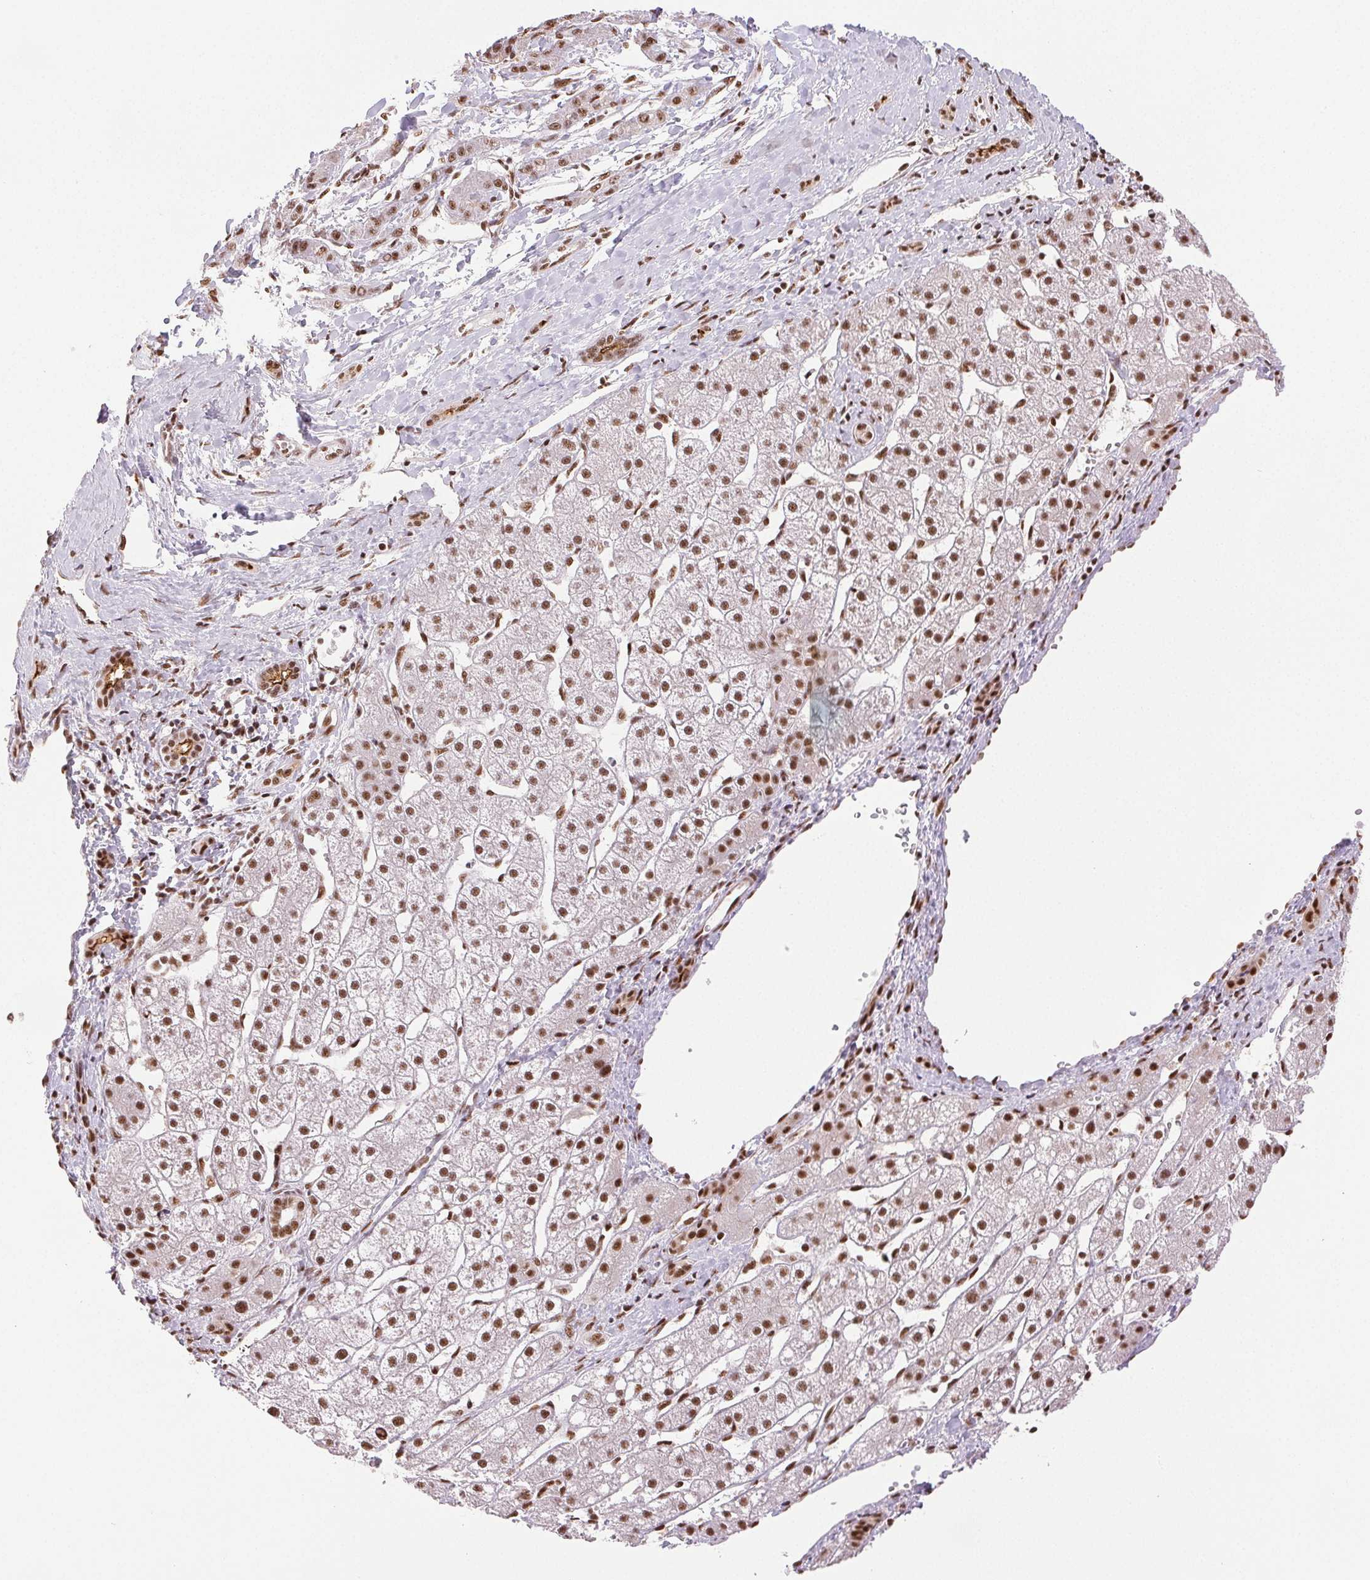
{"staining": {"intensity": "moderate", "quantity": ">75%", "location": "nuclear"}, "tissue": "liver cancer", "cell_type": "Tumor cells", "image_type": "cancer", "snomed": [{"axis": "morphology", "description": "Carcinoma, Hepatocellular, NOS"}, {"axis": "topography", "description": "Liver"}], "caption": "Approximately >75% of tumor cells in human hepatocellular carcinoma (liver) show moderate nuclear protein staining as visualized by brown immunohistochemical staining.", "gene": "IK", "patient": {"sex": "male", "age": 67}}